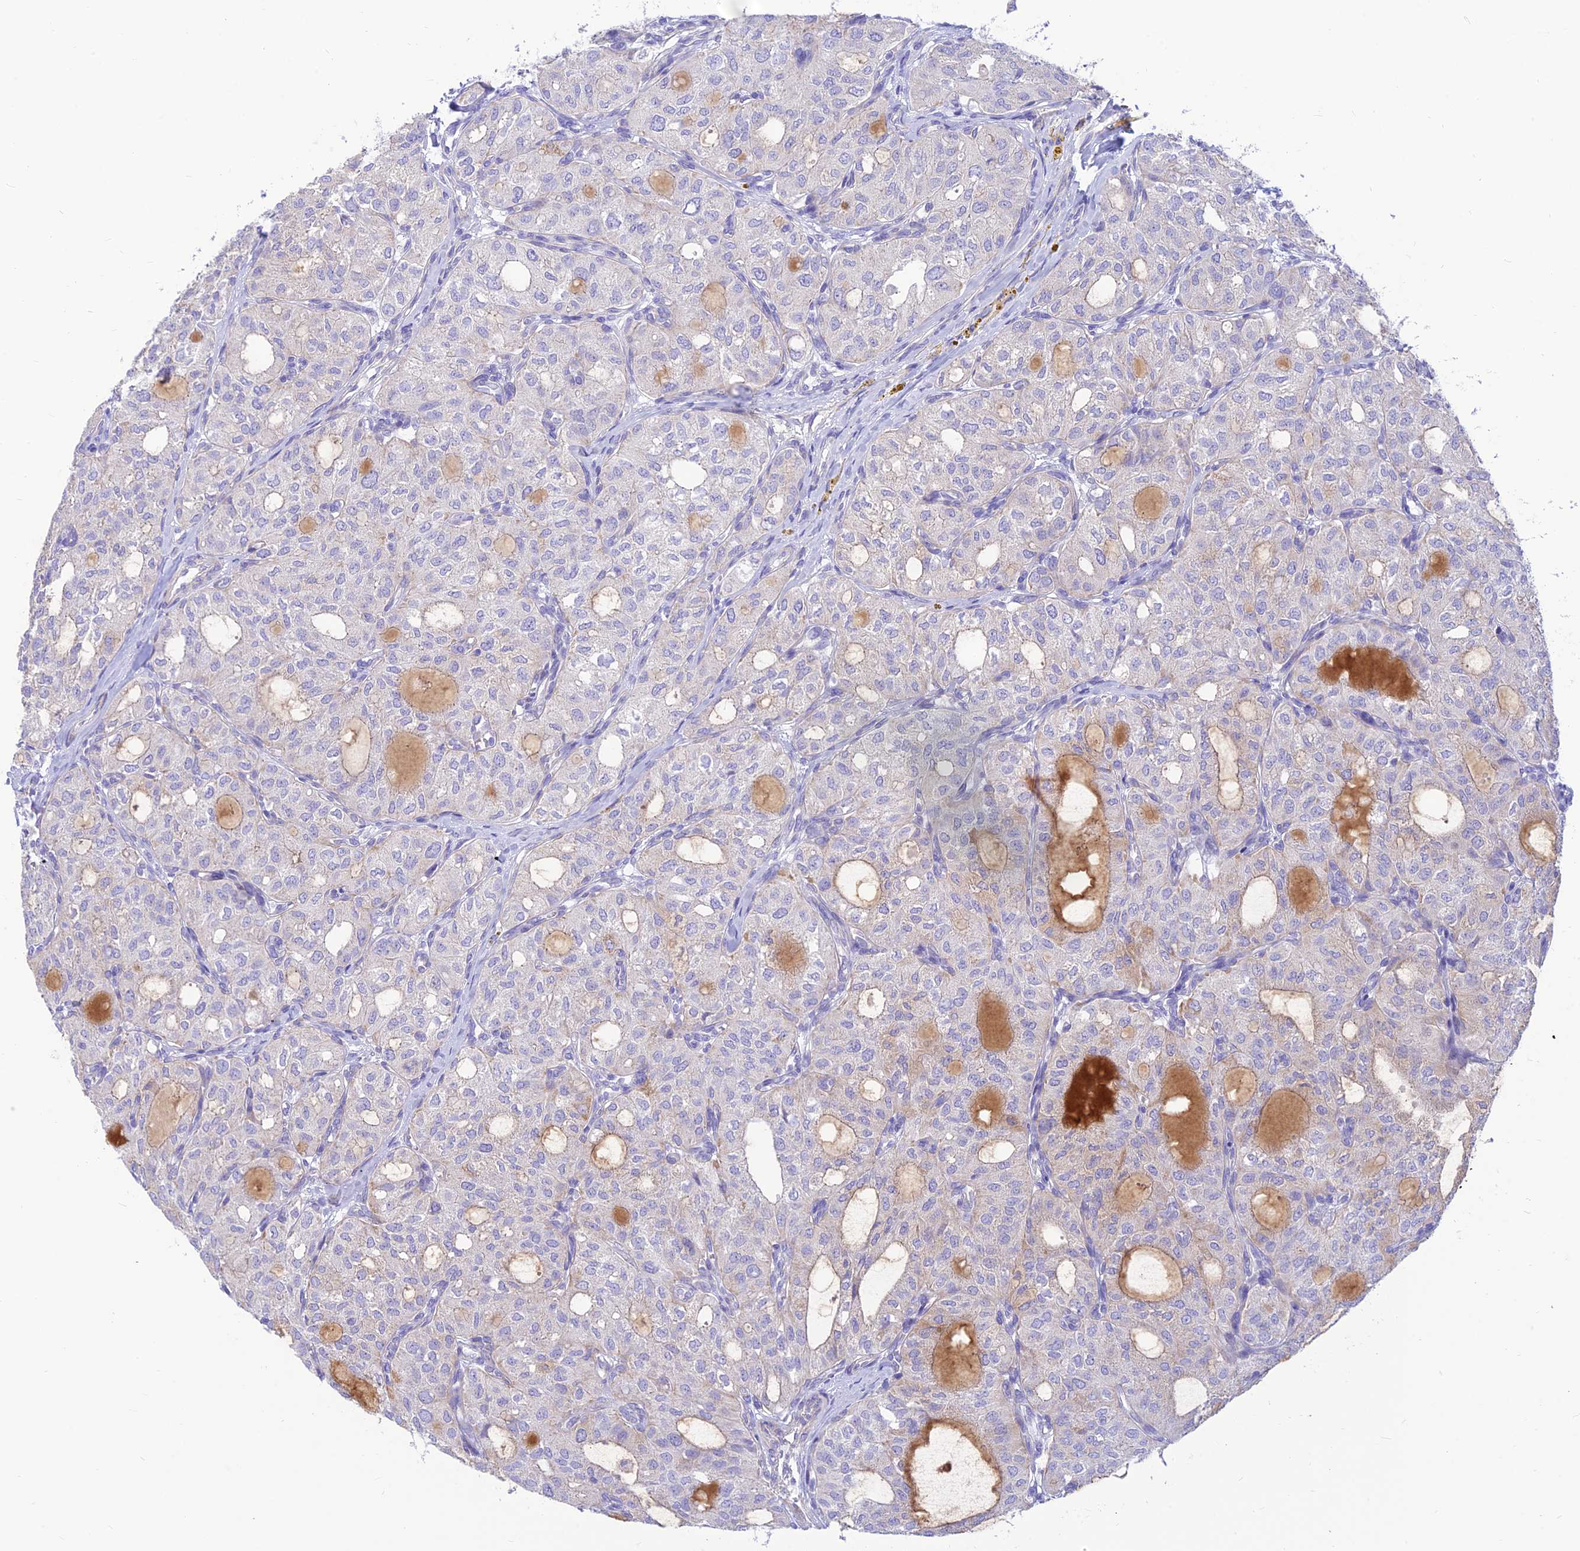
{"staining": {"intensity": "negative", "quantity": "none", "location": "none"}, "tissue": "thyroid cancer", "cell_type": "Tumor cells", "image_type": "cancer", "snomed": [{"axis": "morphology", "description": "Follicular adenoma carcinoma, NOS"}, {"axis": "topography", "description": "Thyroid gland"}], "caption": "This is an IHC histopathology image of human thyroid follicular adenoma carcinoma. There is no positivity in tumor cells.", "gene": "FAM186B", "patient": {"sex": "male", "age": 75}}